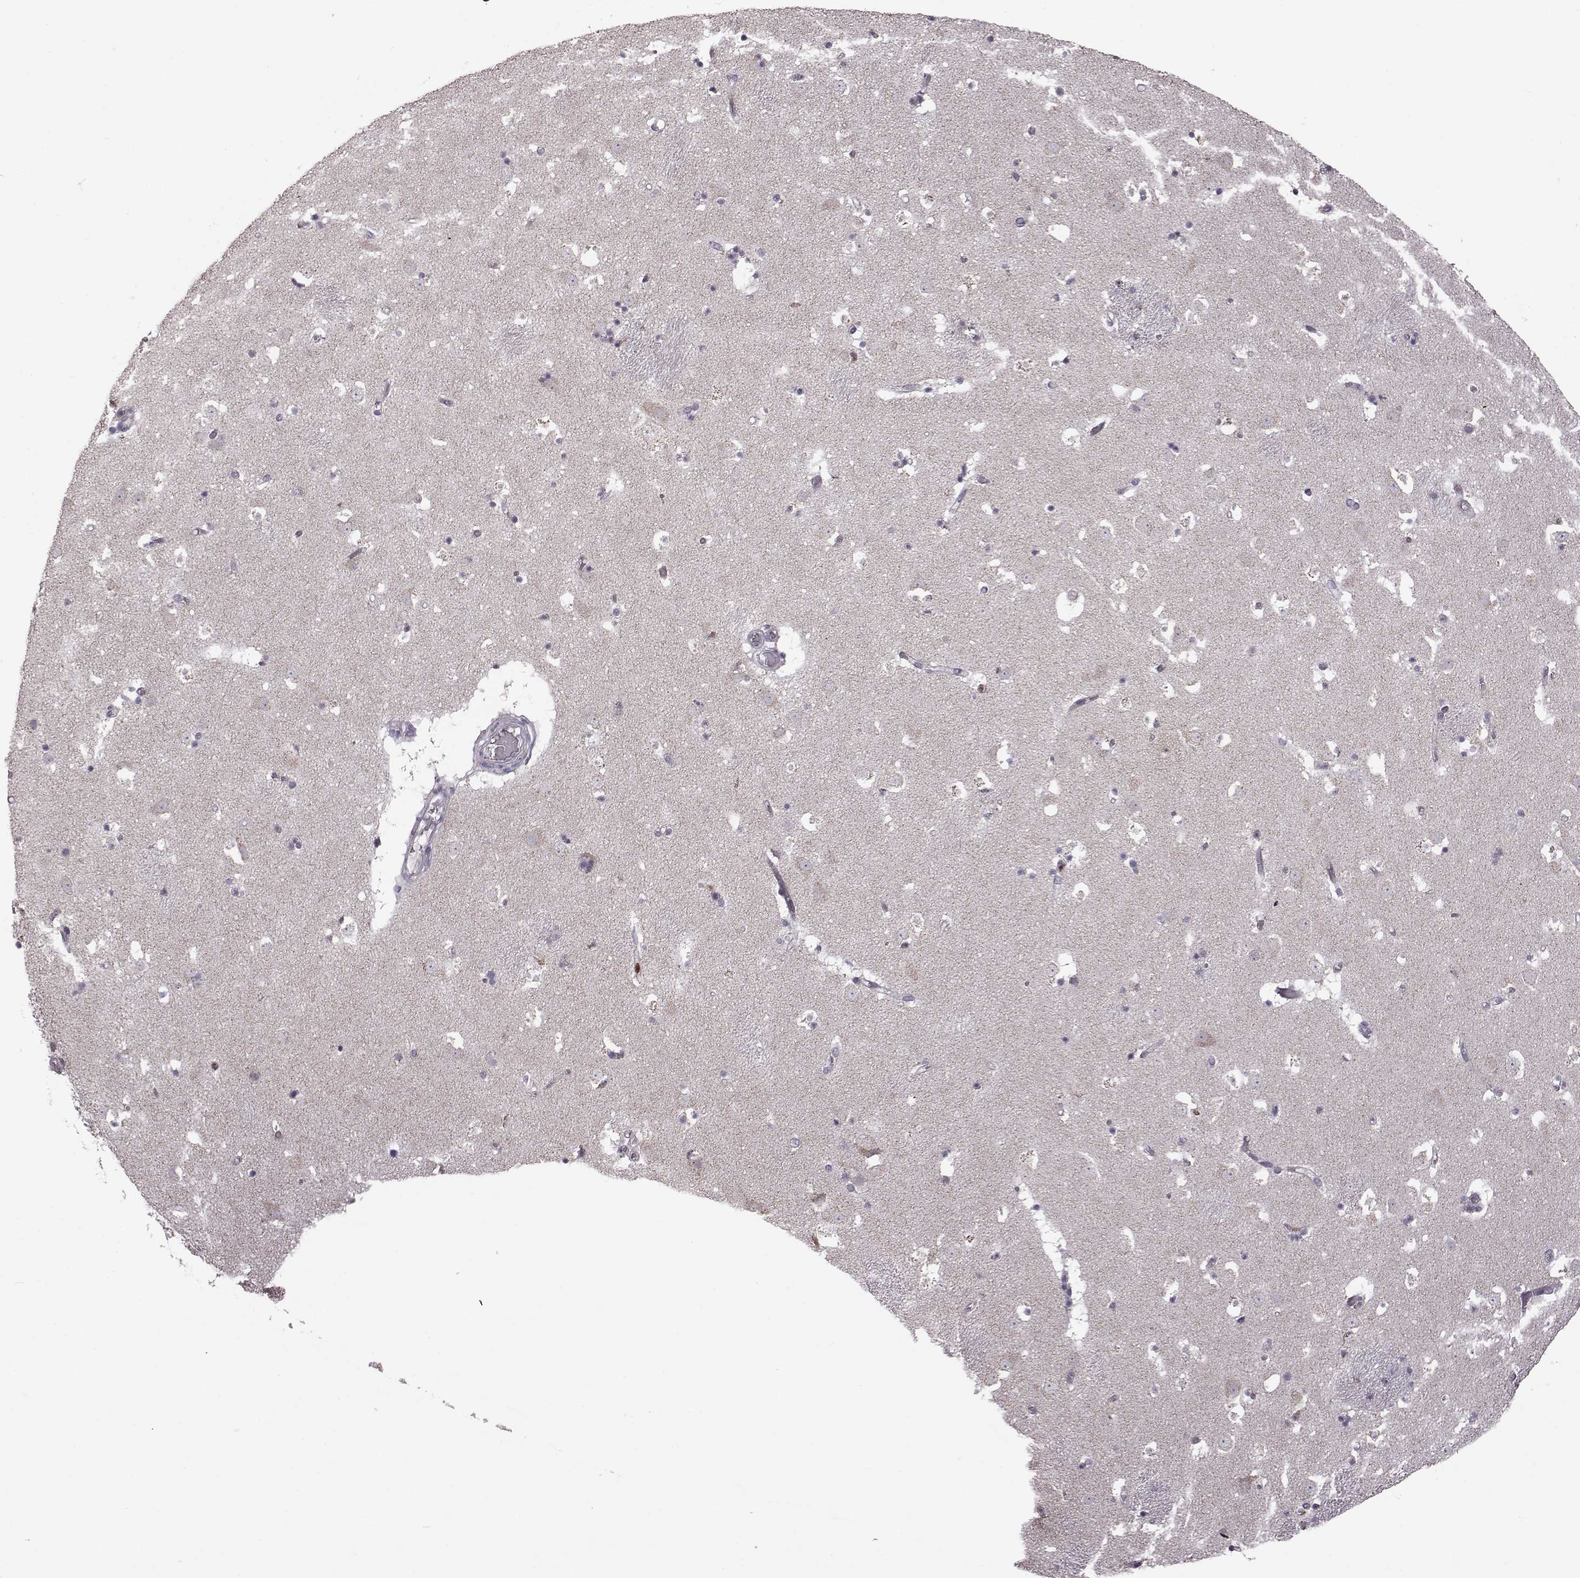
{"staining": {"intensity": "negative", "quantity": "none", "location": "none"}, "tissue": "caudate", "cell_type": "Glial cells", "image_type": "normal", "snomed": [{"axis": "morphology", "description": "Normal tissue, NOS"}, {"axis": "topography", "description": "Lateral ventricle wall"}], "caption": "This is an immunohistochemistry (IHC) micrograph of unremarkable human caudate. There is no positivity in glial cells.", "gene": "DOK2", "patient": {"sex": "female", "age": 42}}